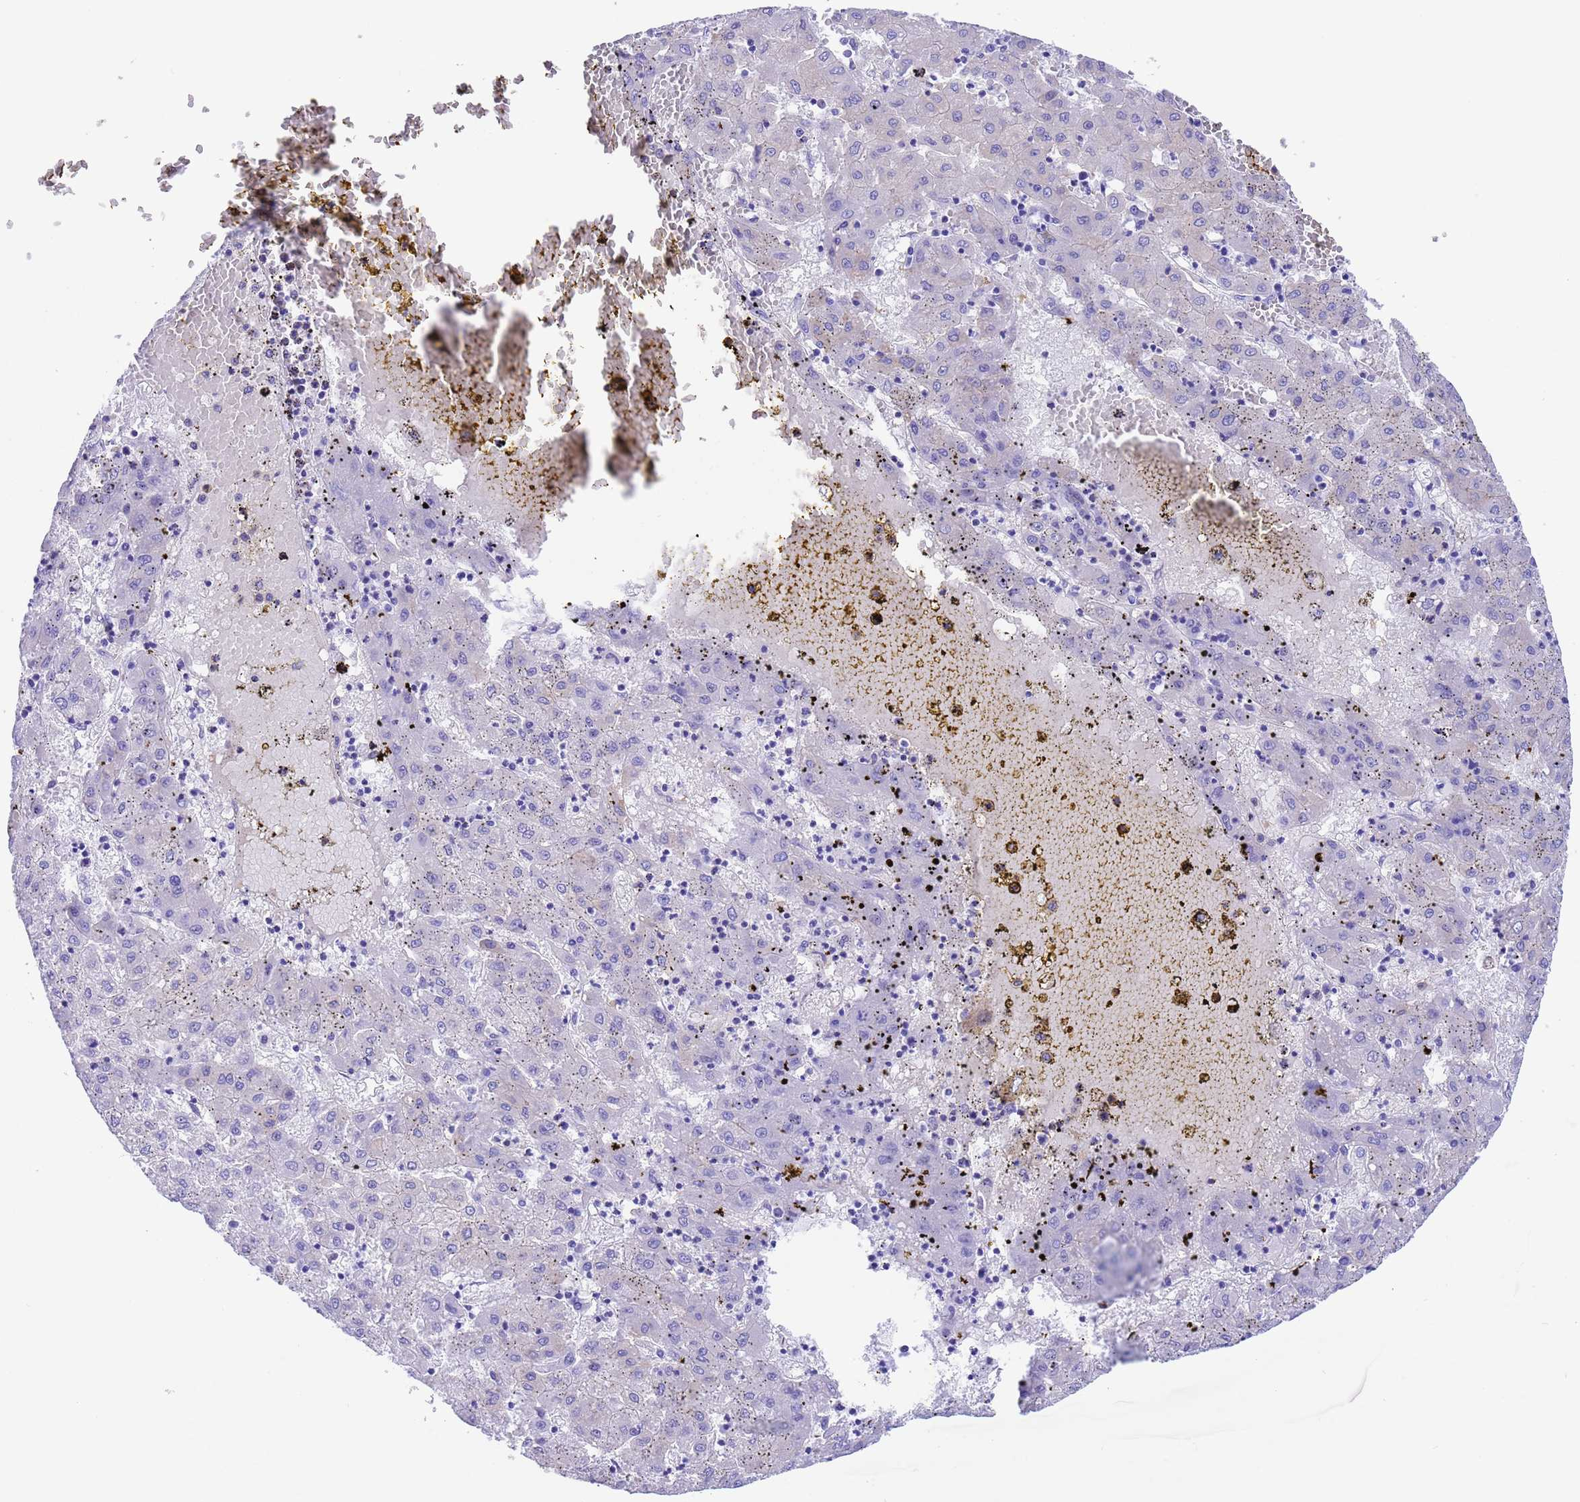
{"staining": {"intensity": "negative", "quantity": "none", "location": "none"}, "tissue": "liver cancer", "cell_type": "Tumor cells", "image_type": "cancer", "snomed": [{"axis": "morphology", "description": "Carcinoma, Hepatocellular, NOS"}, {"axis": "topography", "description": "Liver"}], "caption": "High power microscopy micrograph of an immunohistochemistry photomicrograph of liver hepatocellular carcinoma, revealing no significant expression in tumor cells.", "gene": "C6orf47", "patient": {"sex": "male", "age": 72}}